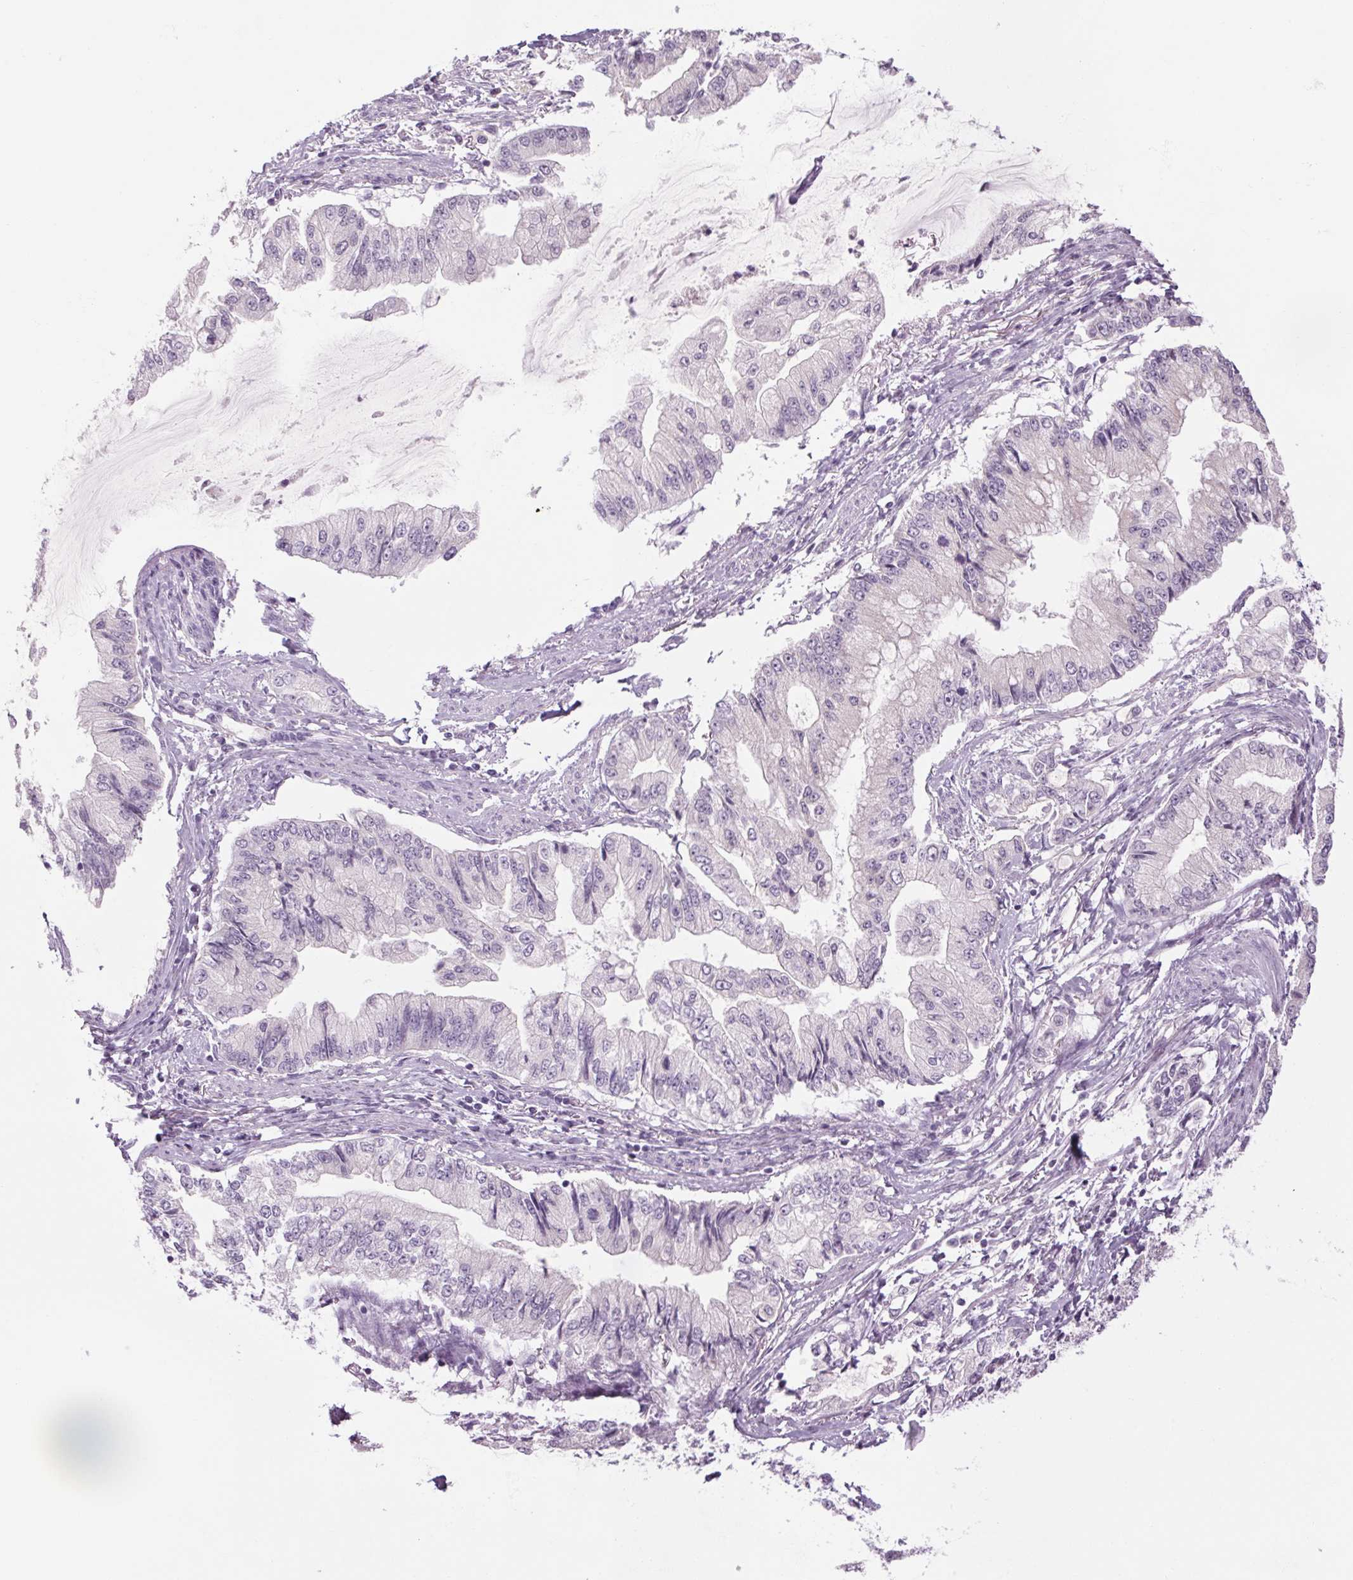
{"staining": {"intensity": "negative", "quantity": "none", "location": "none"}, "tissue": "stomach cancer", "cell_type": "Tumor cells", "image_type": "cancer", "snomed": [{"axis": "morphology", "description": "Adenocarcinoma, NOS"}, {"axis": "topography", "description": "Stomach, upper"}], "caption": "IHC histopathology image of human stomach adenocarcinoma stained for a protein (brown), which displays no expression in tumor cells.", "gene": "RPTN", "patient": {"sex": "female", "age": 74}}